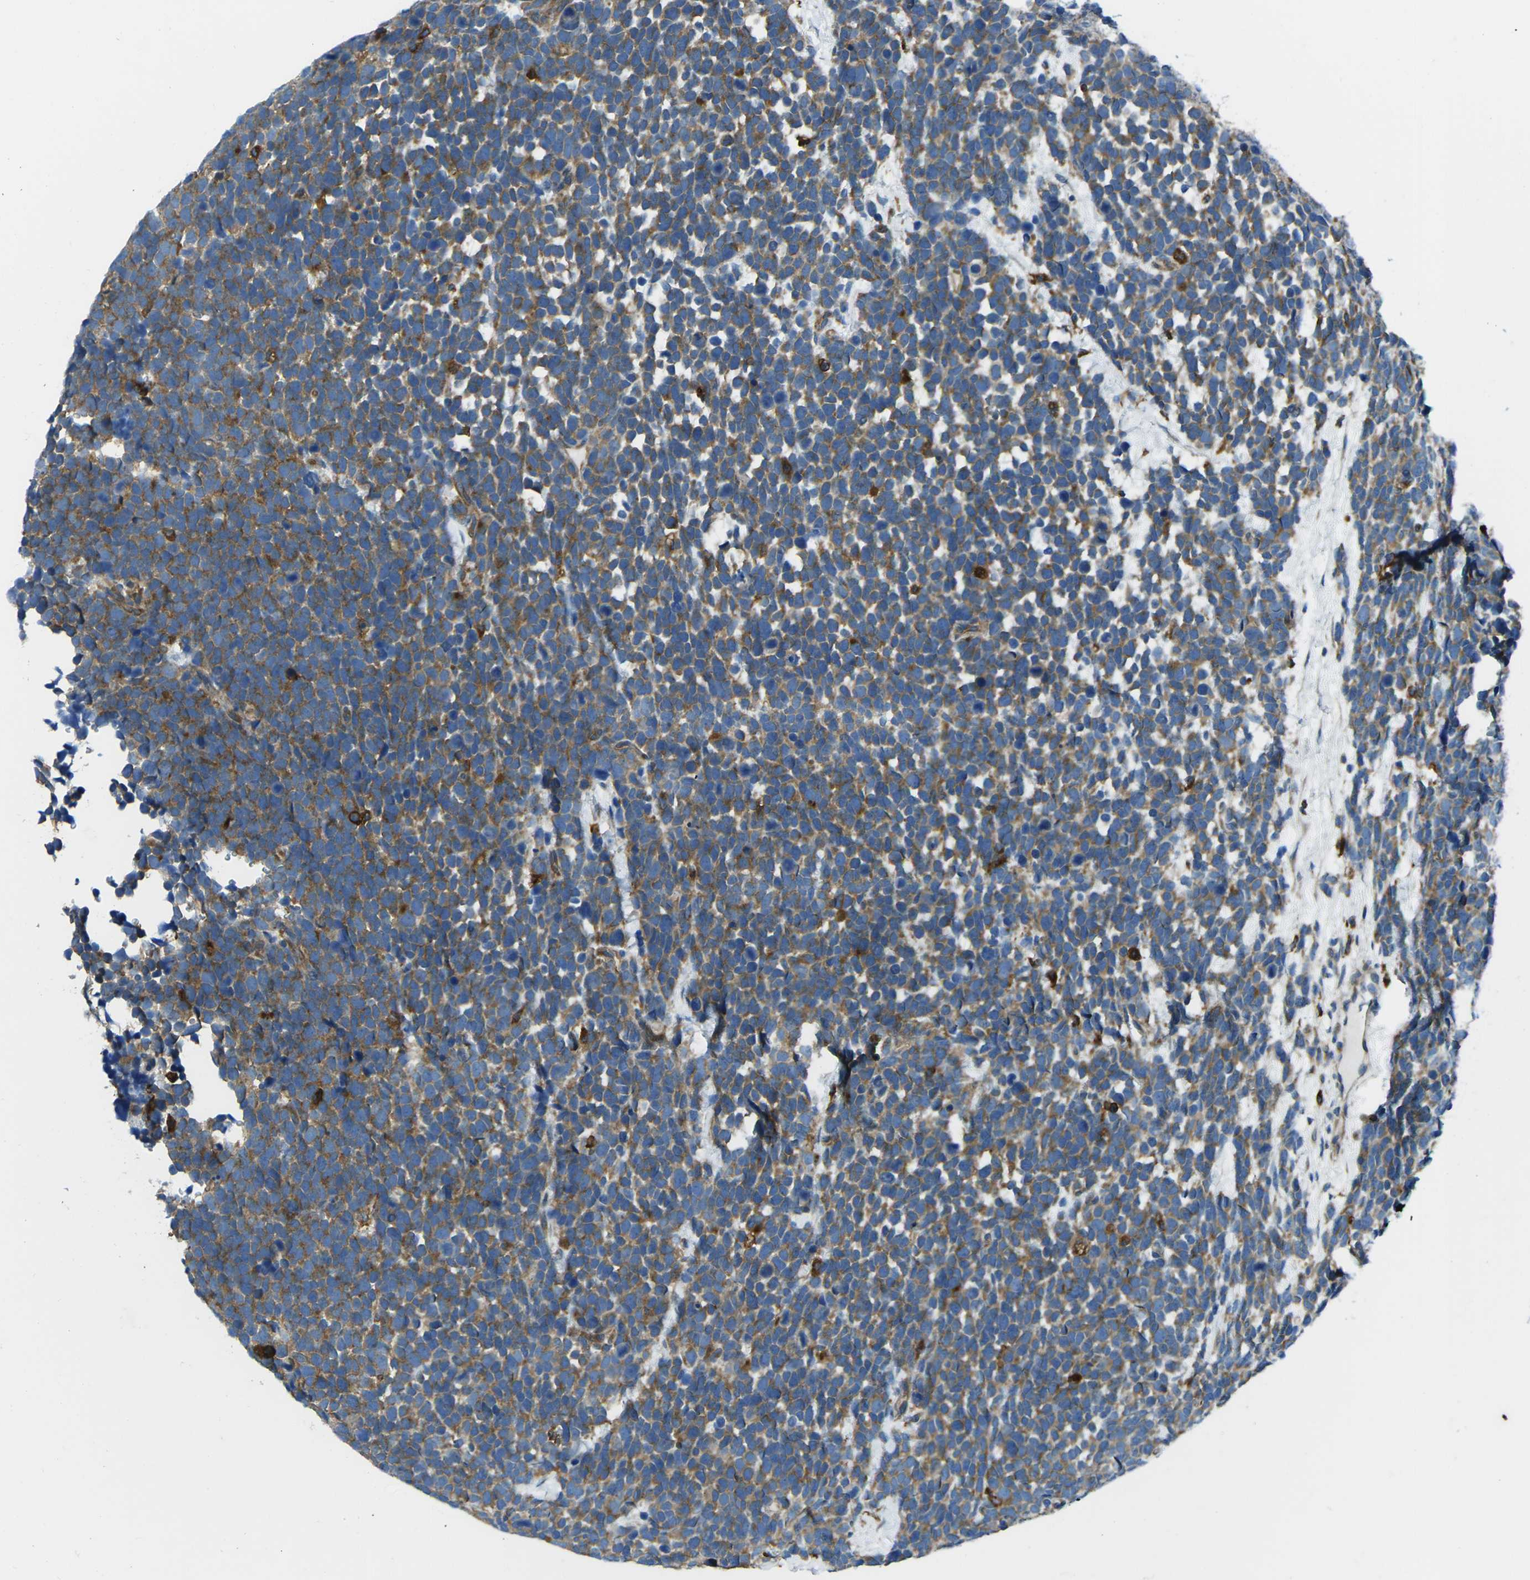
{"staining": {"intensity": "moderate", "quantity": "<25%", "location": "cytoplasmic/membranous"}, "tissue": "urothelial cancer", "cell_type": "Tumor cells", "image_type": "cancer", "snomed": [{"axis": "morphology", "description": "Urothelial carcinoma, High grade"}, {"axis": "topography", "description": "Urinary bladder"}], "caption": "Immunohistochemistry (DAB) staining of human high-grade urothelial carcinoma shows moderate cytoplasmic/membranous protein positivity in approximately <25% of tumor cells.", "gene": "CDK17", "patient": {"sex": "female", "age": 82}}